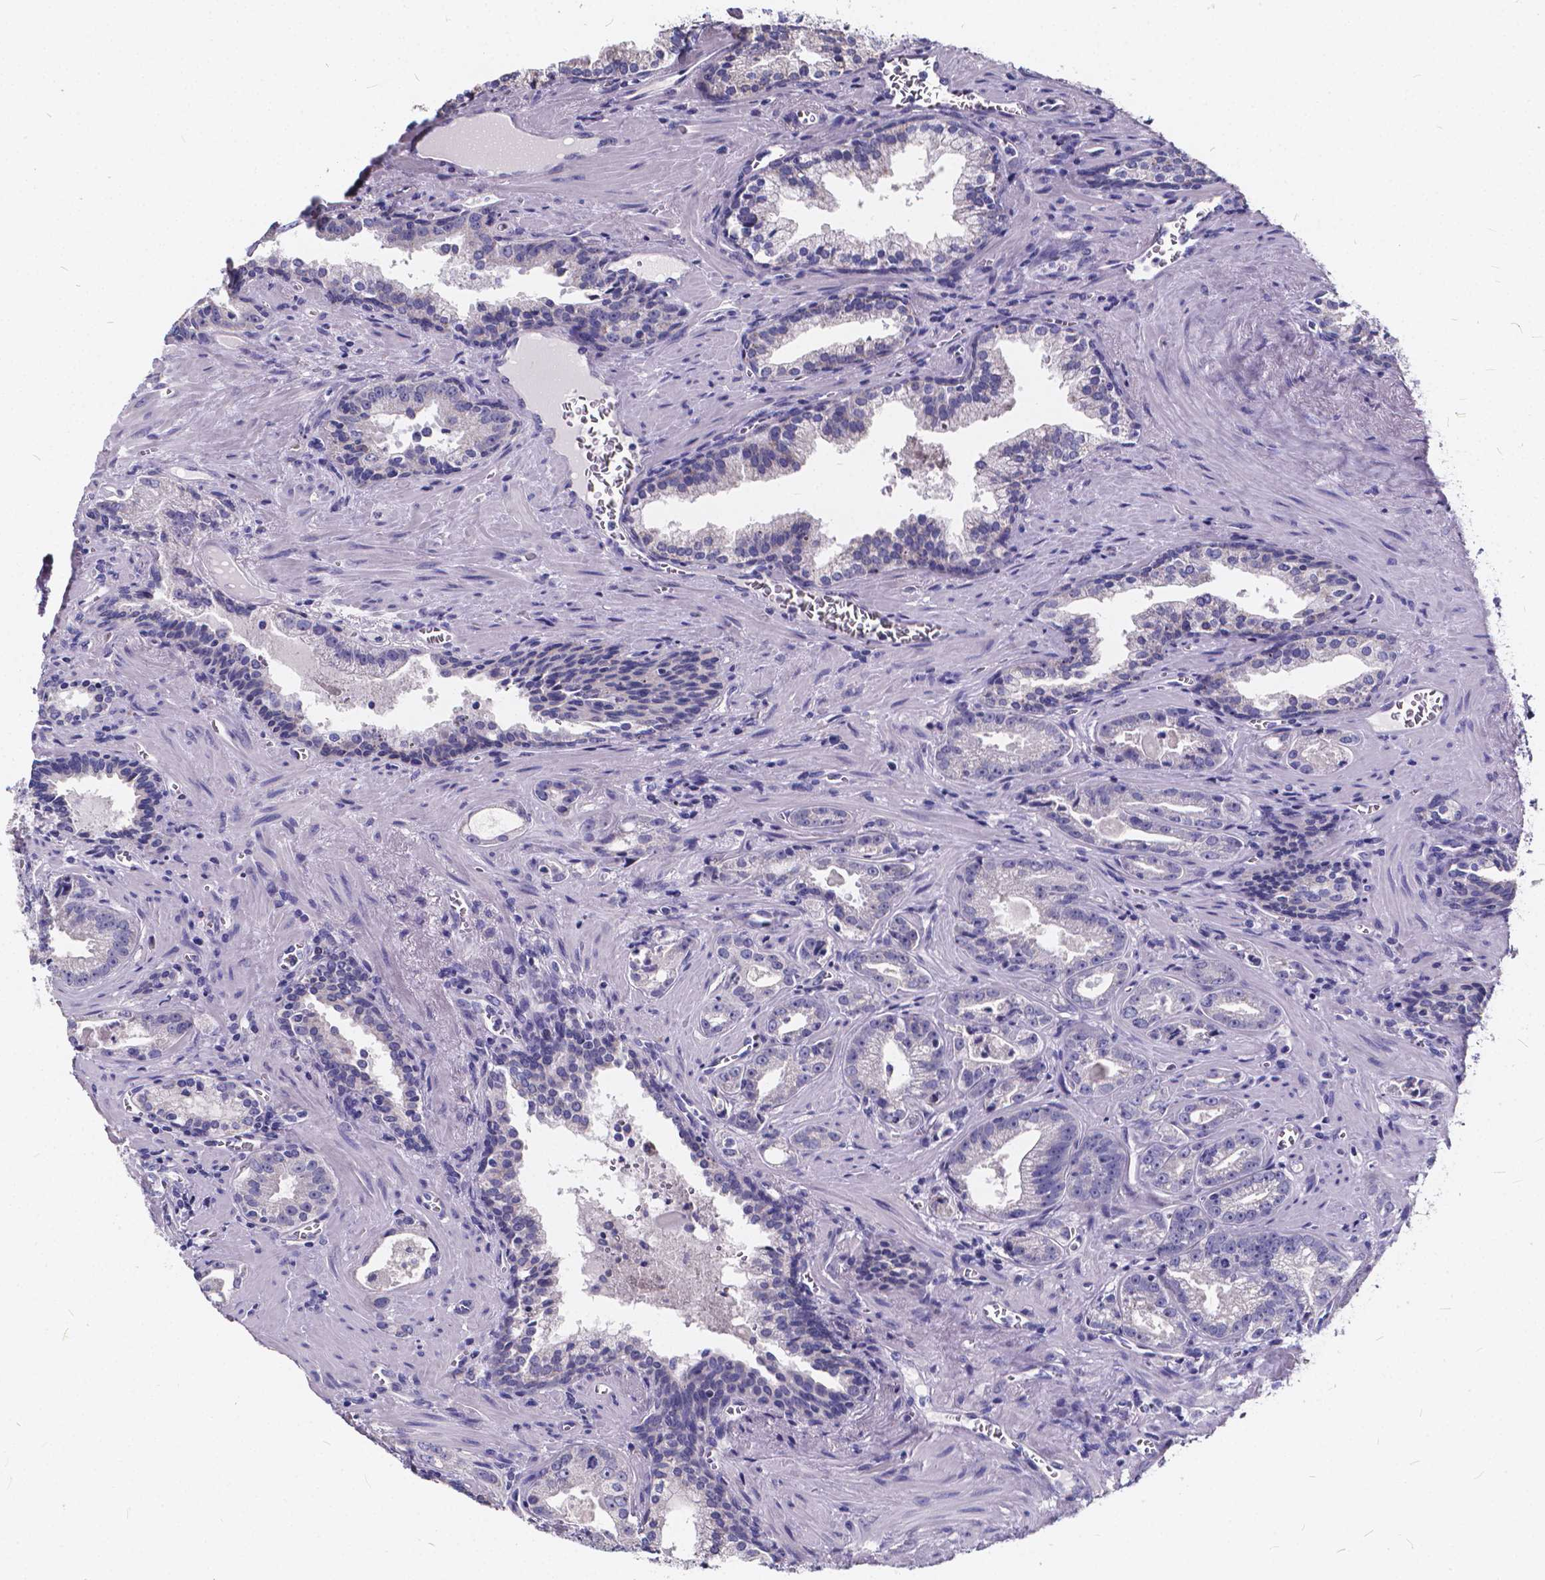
{"staining": {"intensity": "negative", "quantity": "none", "location": "none"}, "tissue": "prostate cancer", "cell_type": "Tumor cells", "image_type": "cancer", "snomed": [{"axis": "morphology", "description": "Adenocarcinoma, High grade"}, {"axis": "topography", "description": "Prostate"}], "caption": "Tumor cells show no significant protein expression in high-grade adenocarcinoma (prostate).", "gene": "SPEF2", "patient": {"sex": "male", "age": 68}}